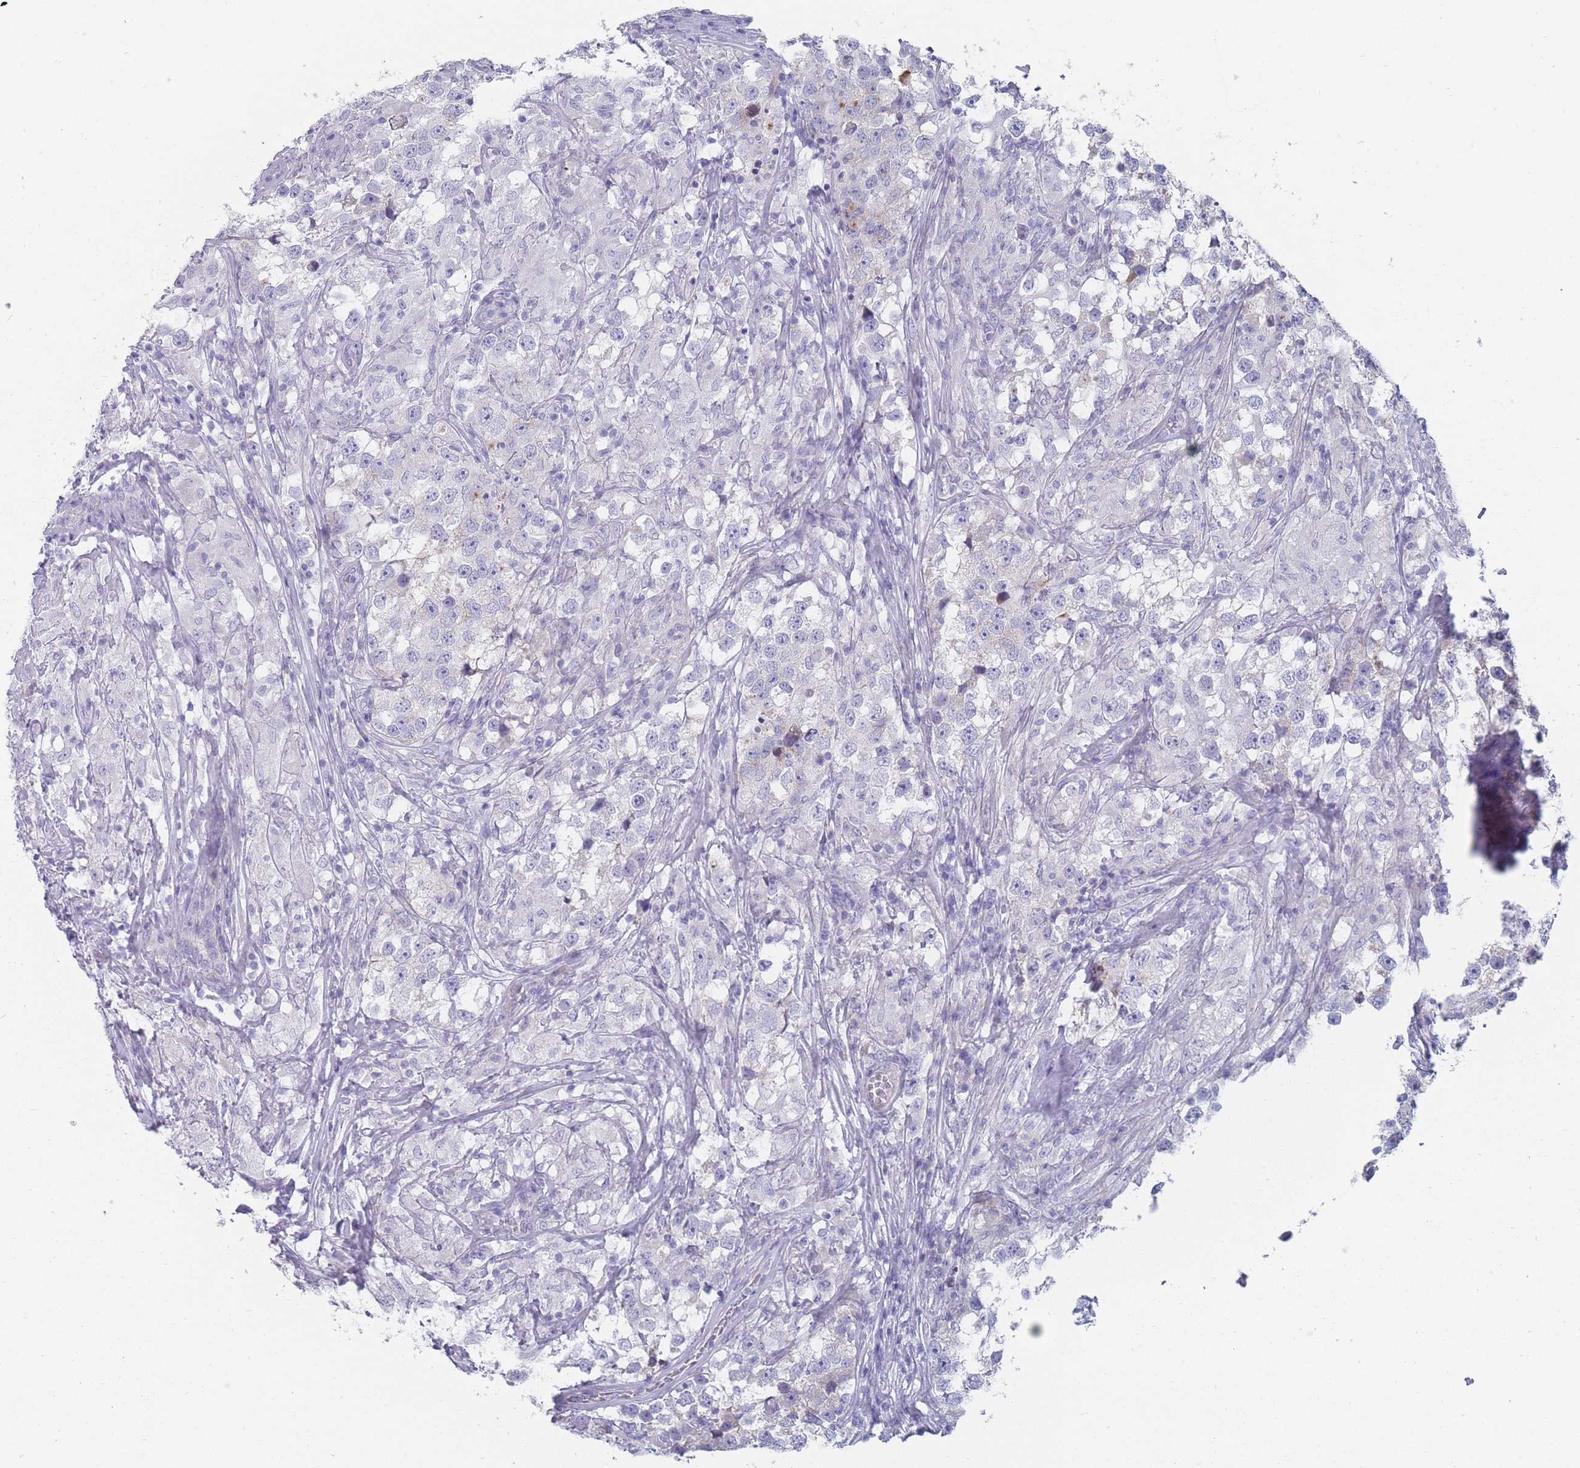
{"staining": {"intensity": "negative", "quantity": "none", "location": "none"}, "tissue": "testis cancer", "cell_type": "Tumor cells", "image_type": "cancer", "snomed": [{"axis": "morphology", "description": "Seminoma, NOS"}, {"axis": "topography", "description": "Testis"}], "caption": "This is an immunohistochemistry (IHC) micrograph of testis cancer (seminoma). There is no positivity in tumor cells.", "gene": "PIGU", "patient": {"sex": "male", "age": 46}}